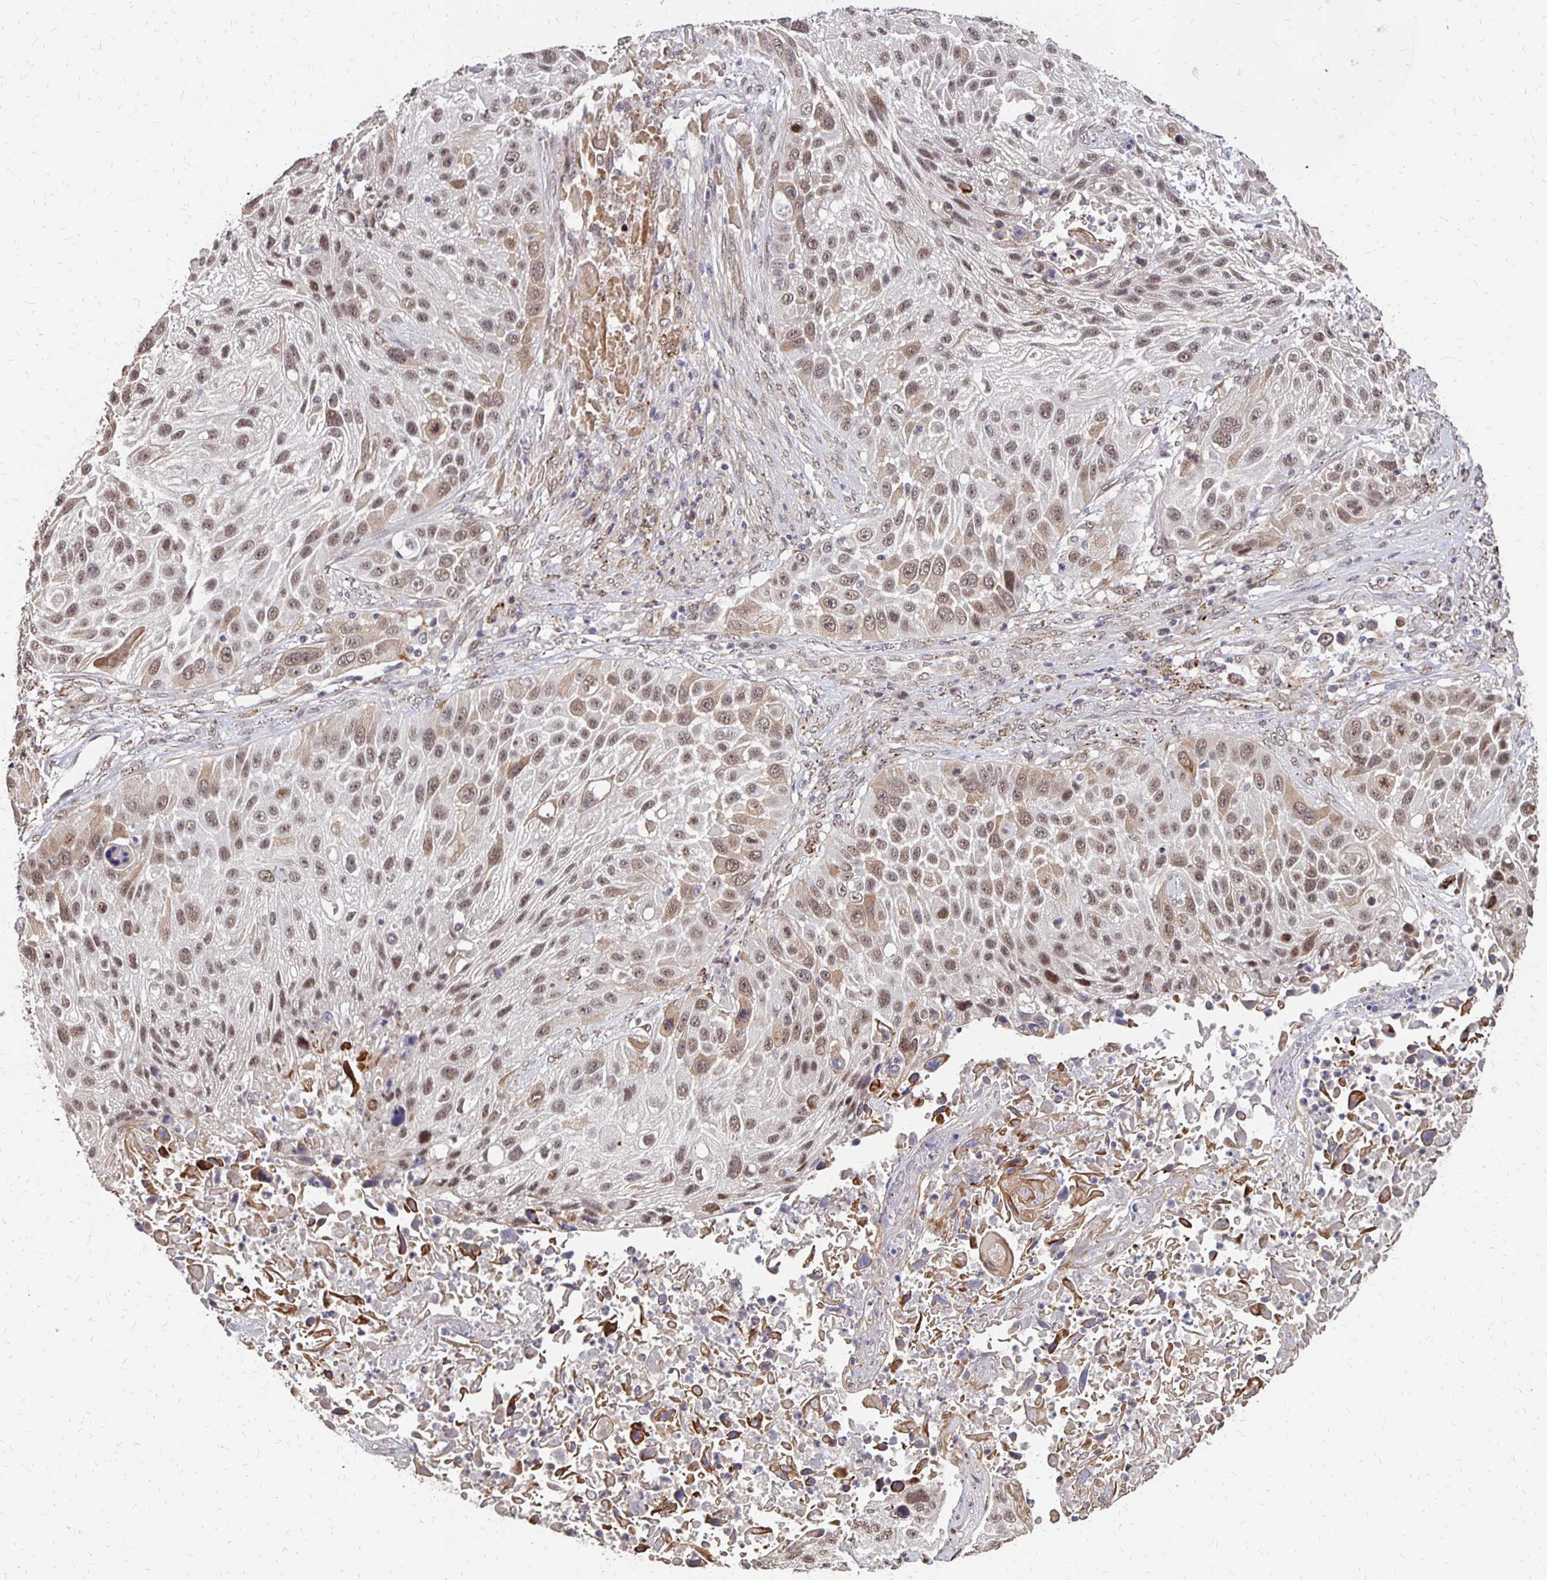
{"staining": {"intensity": "moderate", "quantity": ">75%", "location": "cytoplasmic/membranous,nuclear"}, "tissue": "lung cancer", "cell_type": "Tumor cells", "image_type": "cancer", "snomed": [{"axis": "morphology", "description": "Normal morphology"}, {"axis": "morphology", "description": "Squamous cell carcinoma, NOS"}, {"axis": "topography", "description": "Lymph node"}, {"axis": "topography", "description": "Lung"}], "caption": "High-magnification brightfield microscopy of lung cancer stained with DAB (brown) and counterstained with hematoxylin (blue). tumor cells exhibit moderate cytoplasmic/membranous and nuclear staining is identified in approximately>75% of cells.", "gene": "CLASRP", "patient": {"sex": "male", "age": 67}}